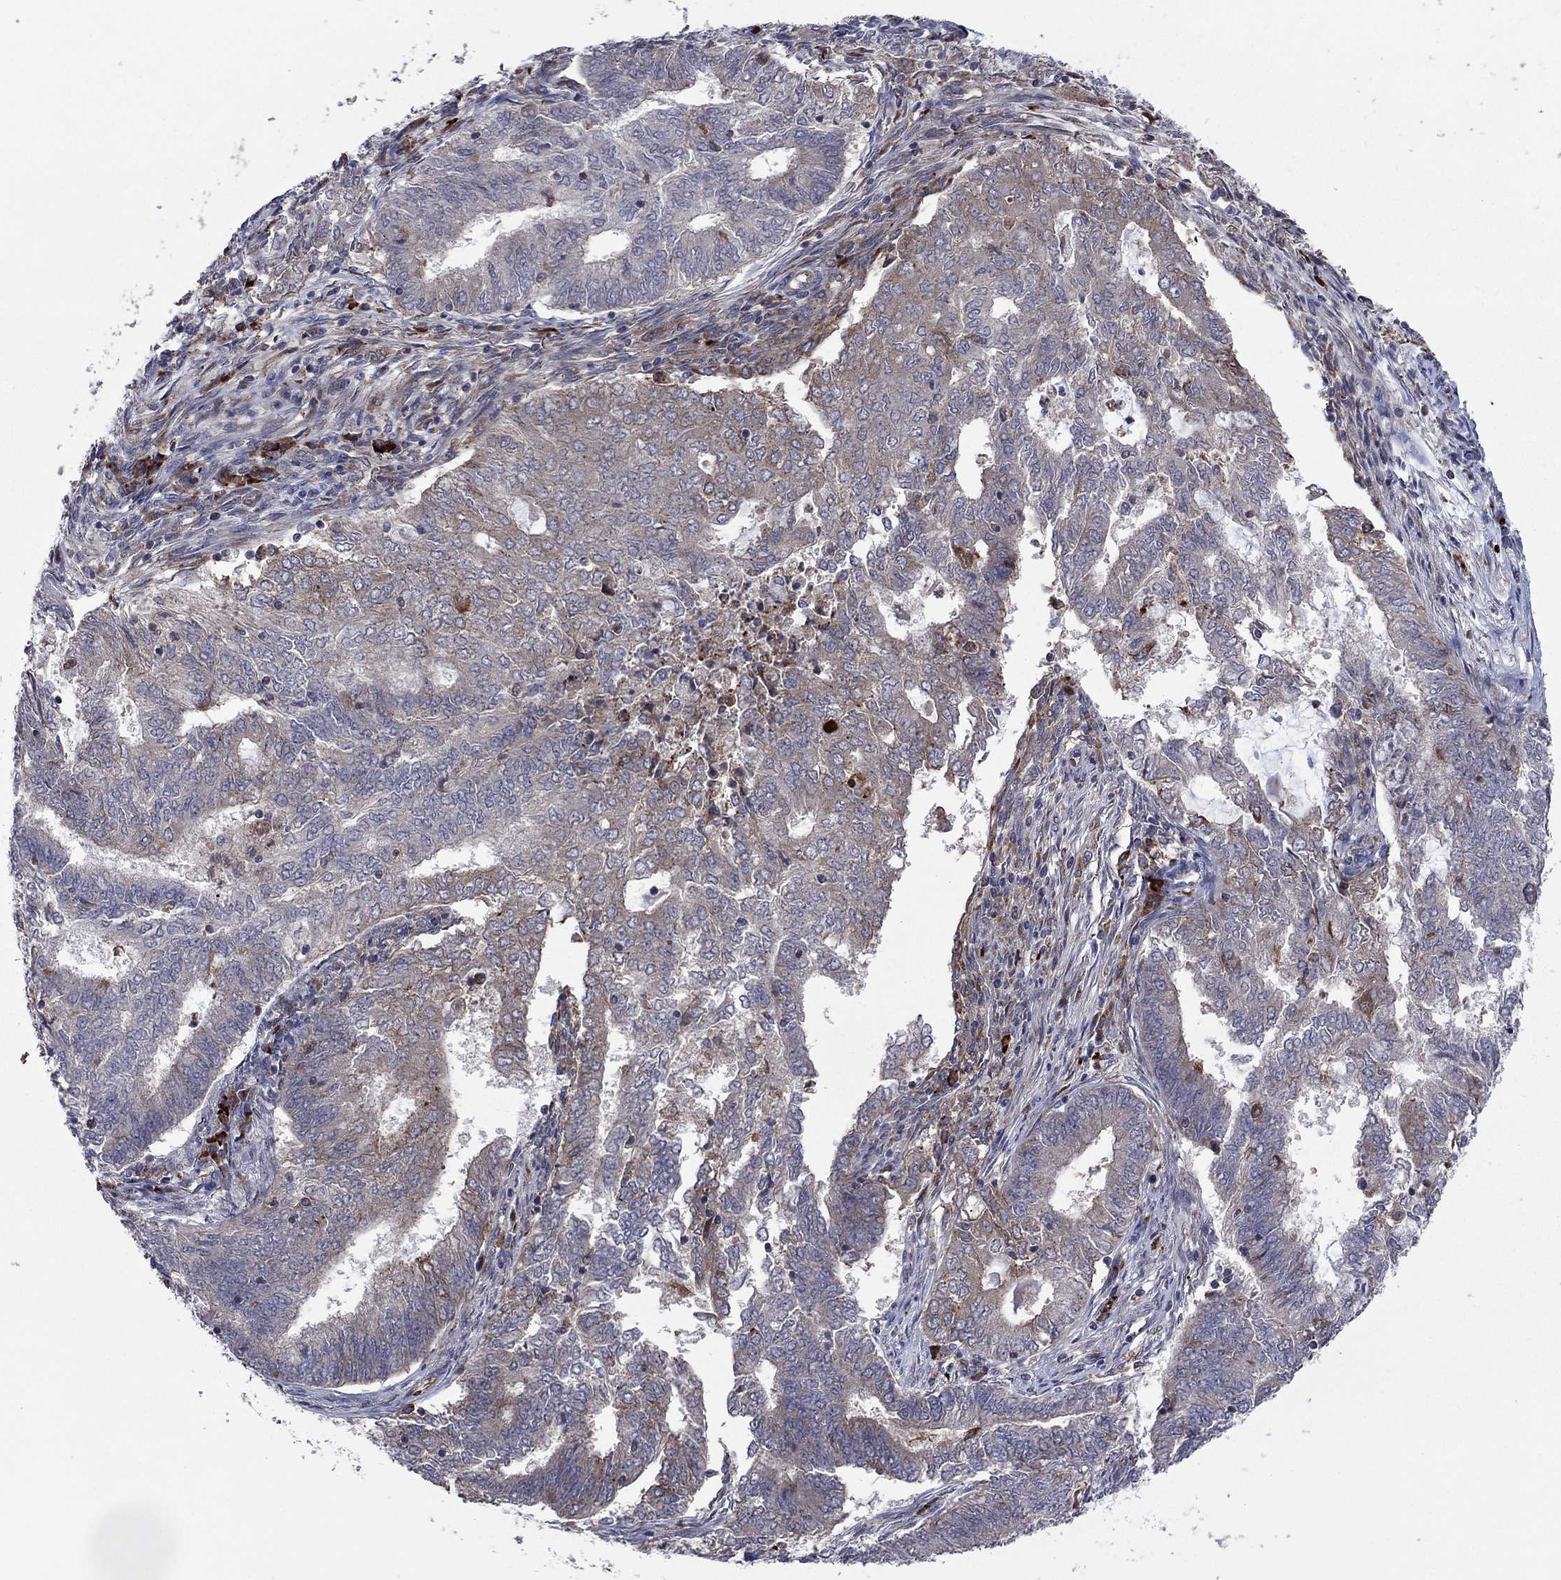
{"staining": {"intensity": "weak", "quantity": "25%-75%", "location": "cytoplasmic/membranous"}, "tissue": "endometrial cancer", "cell_type": "Tumor cells", "image_type": "cancer", "snomed": [{"axis": "morphology", "description": "Adenocarcinoma, NOS"}, {"axis": "topography", "description": "Endometrium"}], "caption": "Immunohistochemistry micrograph of human endometrial cancer (adenocarcinoma) stained for a protein (brown), which displays low levels of weak cytoplasmic/membranous positivity in approximately 25%-75% of tumor cells.", "gene": "MEA1", "patient": {"sex": "female", "age": 62}}